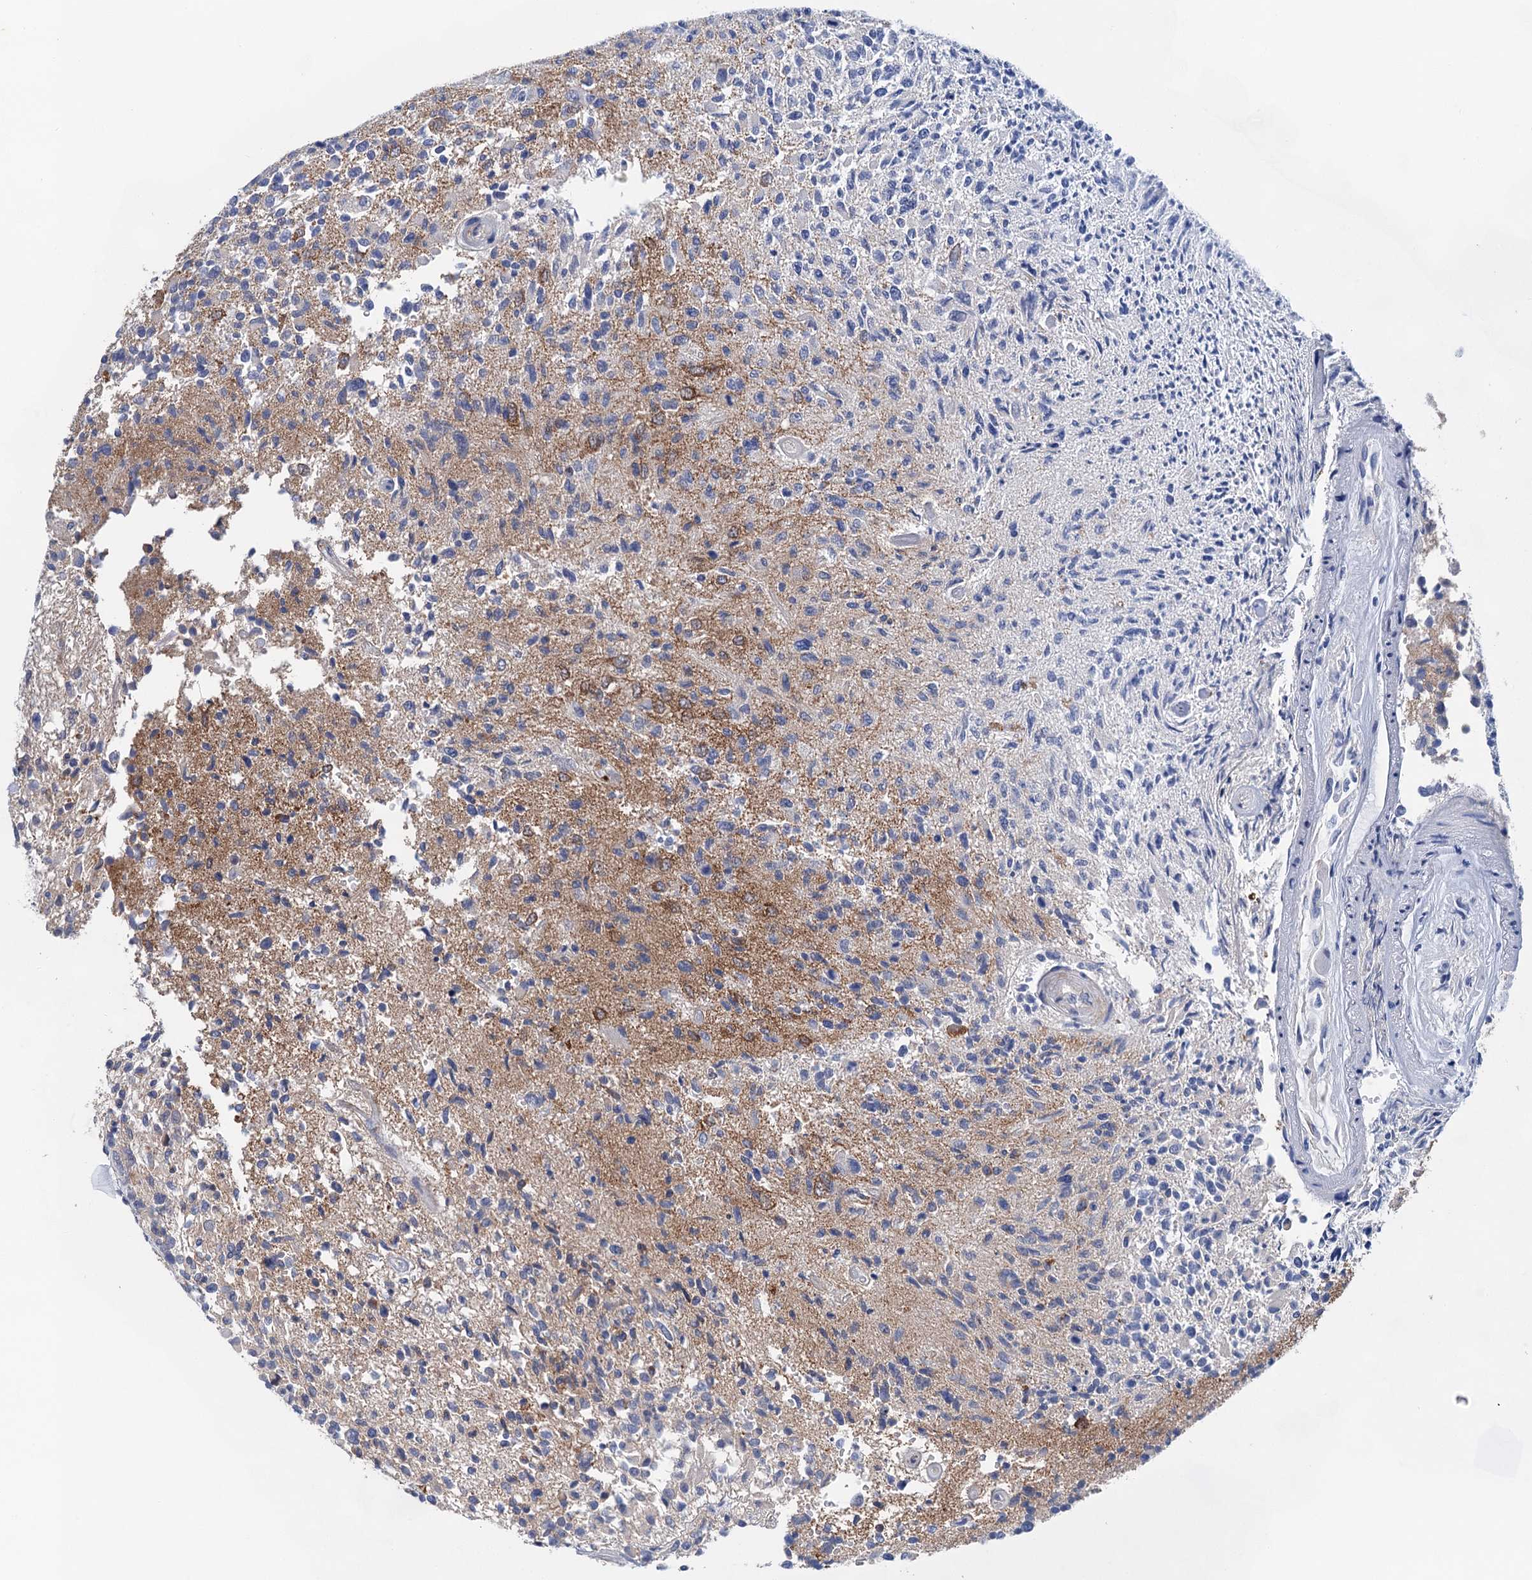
{"staining": {"intensity": "negative", "quantity": "none", "location": "none"}, "tissue": "glioma", "cell_type": "Tumor cells", "image_type": "cancer", "snomed": [{"axis": "morphology", "description": "Glioma, malignant, High grade"}, {"axis": "morphology", "description": "Glioblastoma, NOS"}, {"axis": "topography", "description": "Brain"}], "caption": "Human glioma stained for a protein using immunohistochemistry (IHC) reveals no positivity in tumor cells.", "gene": "MORN3", "patient": {"sex": "male", "age": 60}}